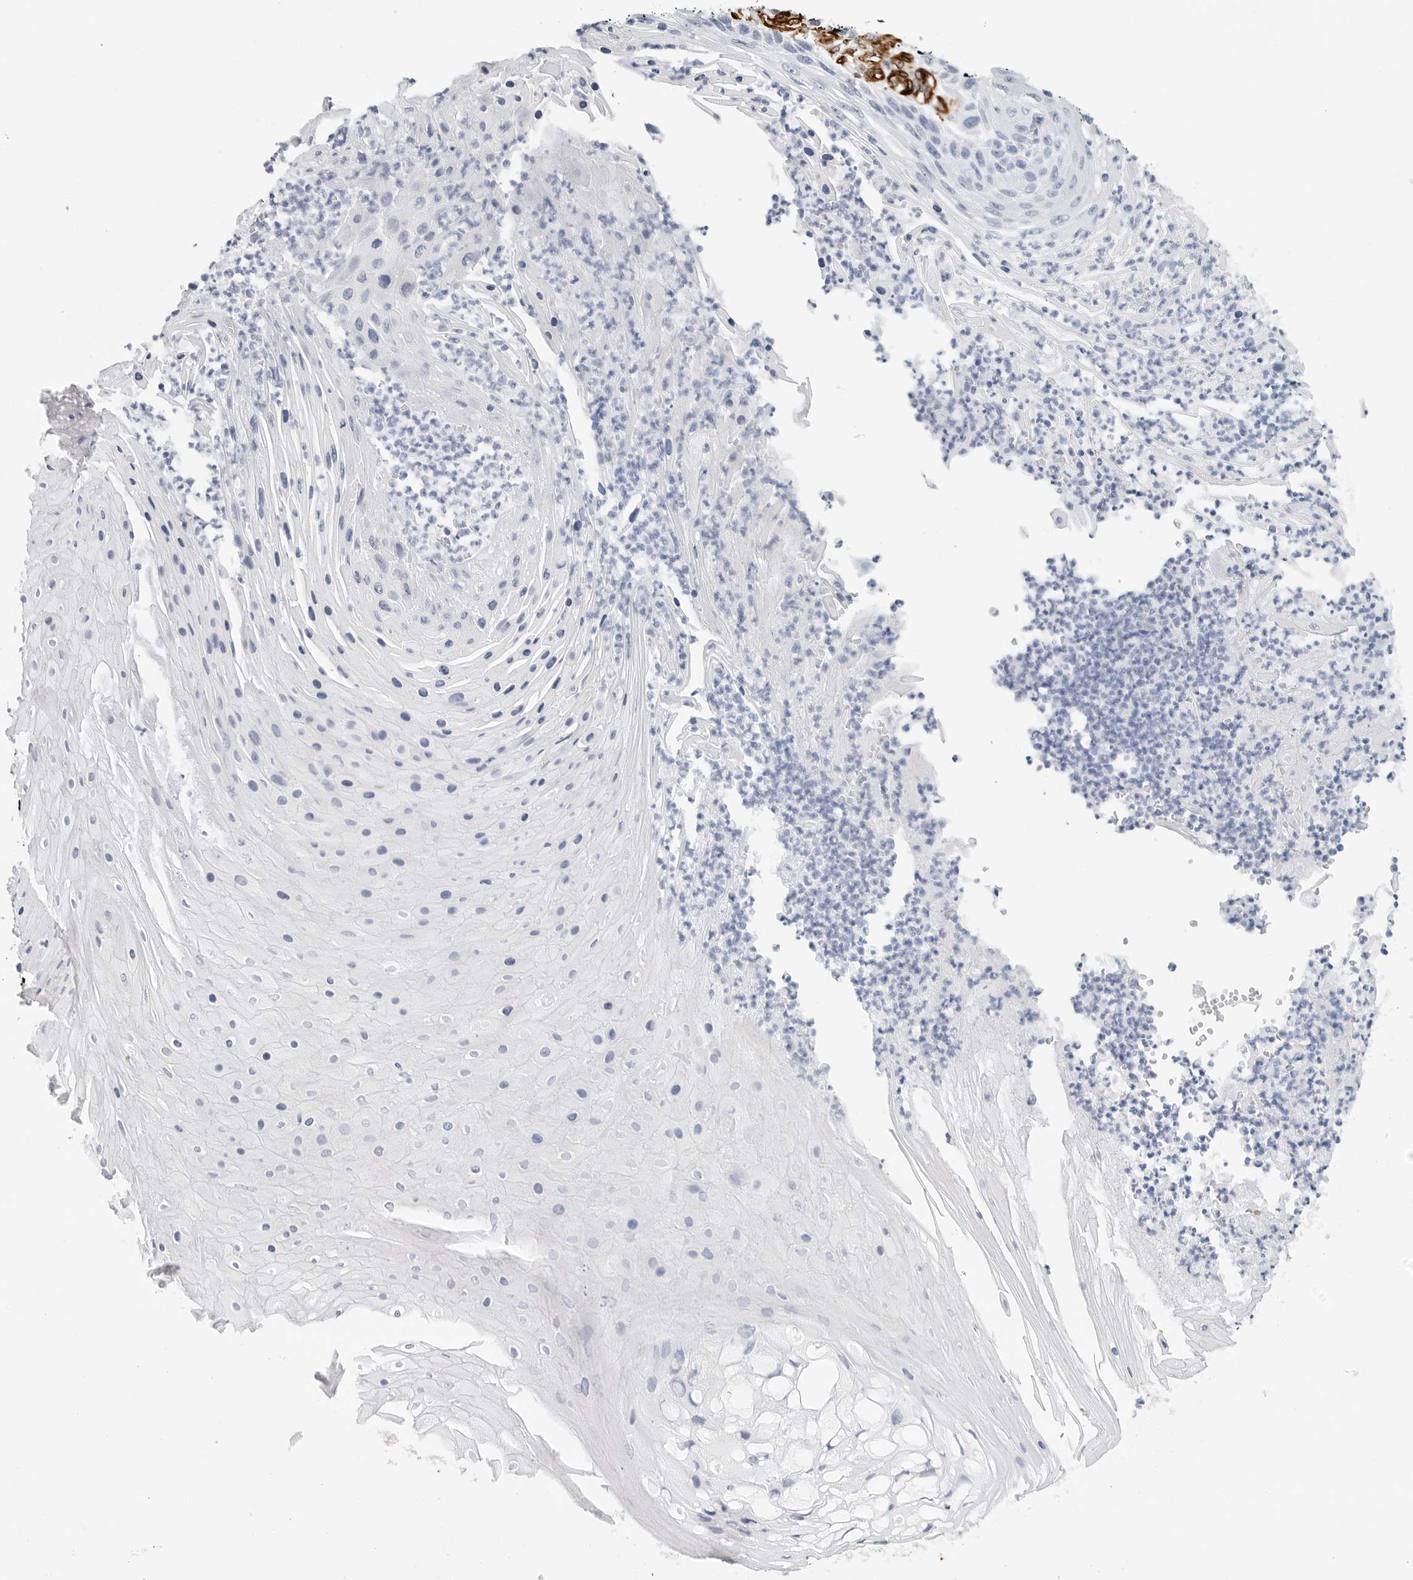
{"staining": {"intensity": "negative", "quantity": "none", "location": "none"}, "tissue": "skin cancer", "cell_type": "Tumor cells", "image_type": "cancer", "snomed": [{"axis": "morphology", "description": "Squamous cell carcinoma, NOS"}, {"axis": "topography", "description": "Skin"}], "caption": "Protein analysis of skin cancer displays no significant expression in tumor cells.", "gene": "NES", "patient": {"sex": "female", "age": 88}}